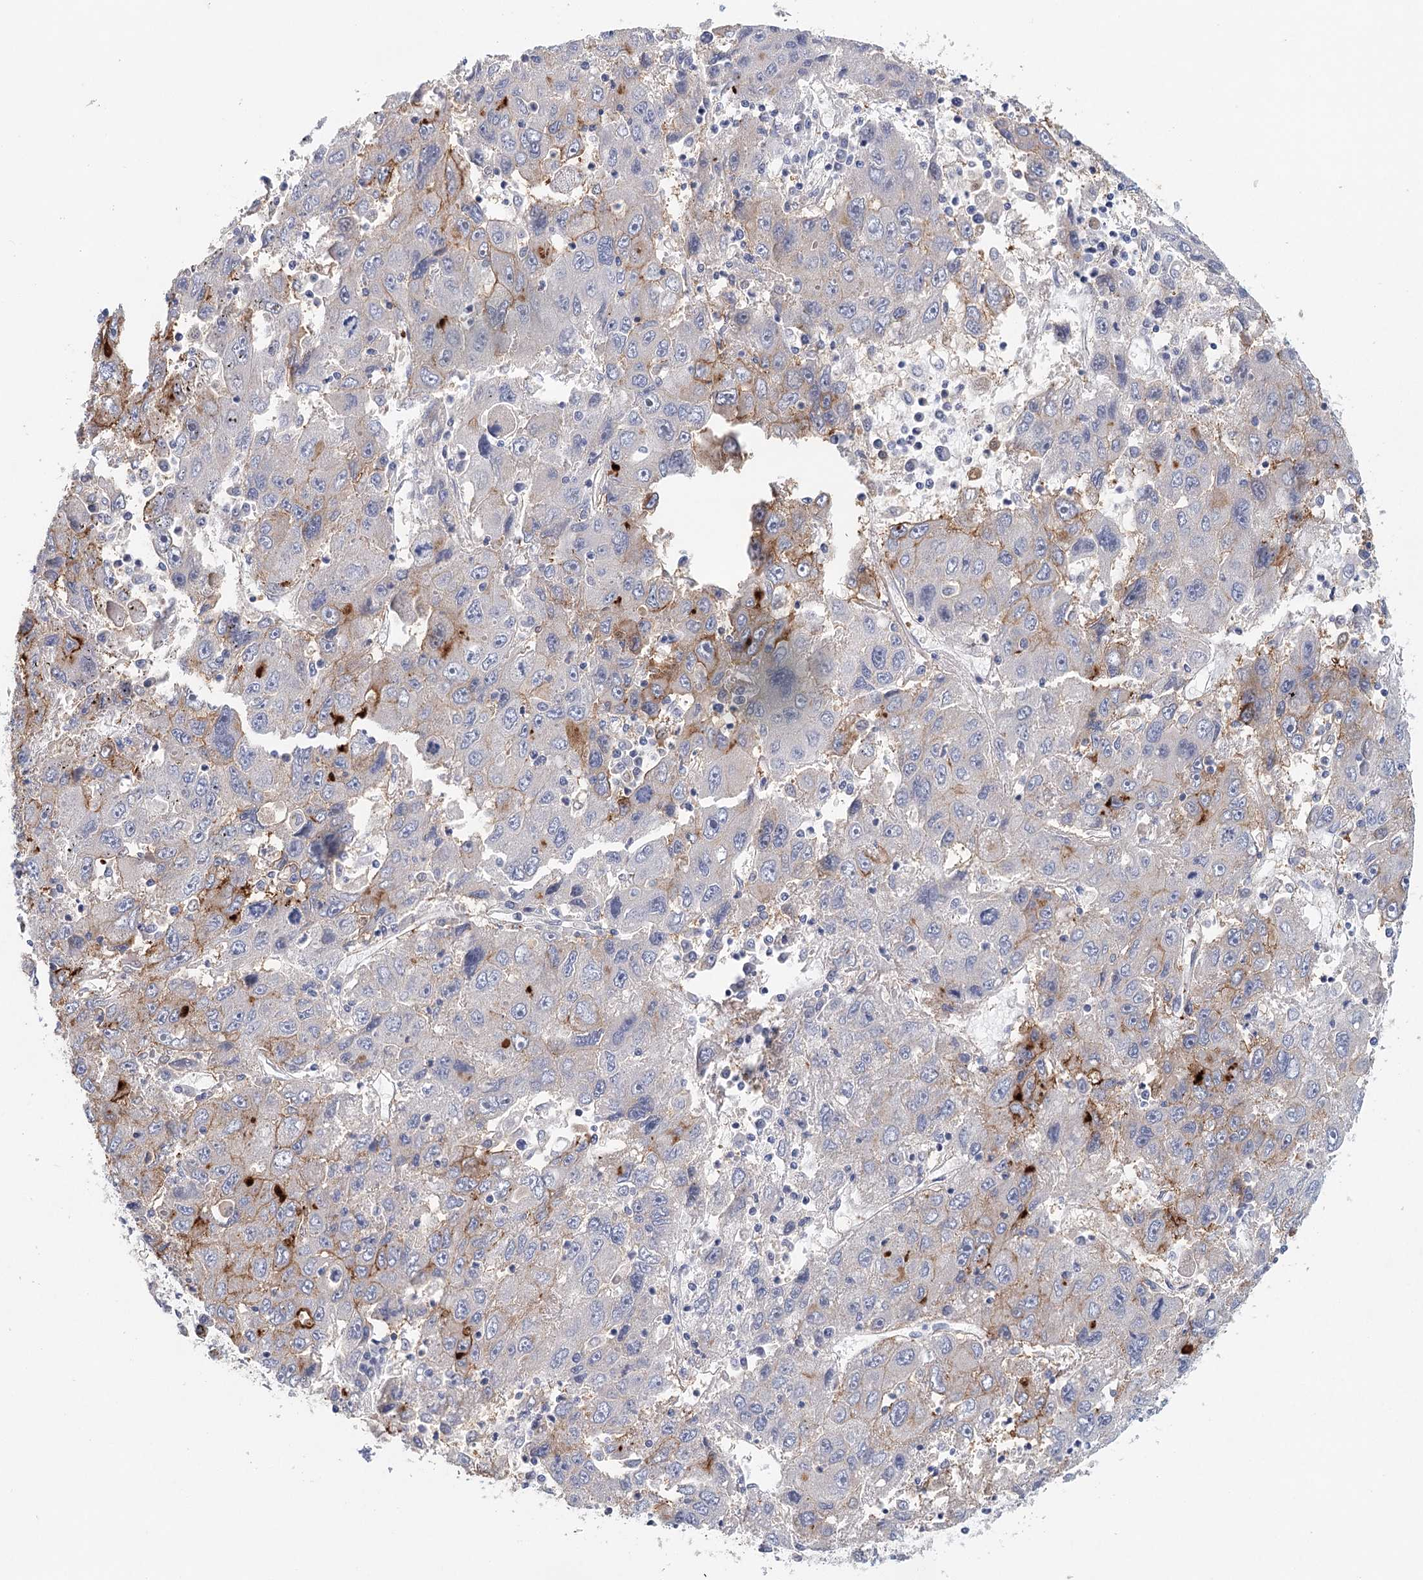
{"staining": {"intensity": "moderate", "quantity": "<25%", "location": "cytoplasmic/membranous"}, "tissue": "liver cancer", "cell_type": "Tumor cells", "image_type": "cancer", "snomed": [{"axis": "morphology", "description": "Carcinoma, Hepatocellular, NOS"}, {"axis": "topography", "description": "Liver"}], "caption": "This micrograph shows IHC staining of liver cancer, with low moderate cytoplasmic/membranous positivity in about <25% of tumor cells.", "gene": "SLC19A3", "patient": {"sex": "male", "age": 49}}